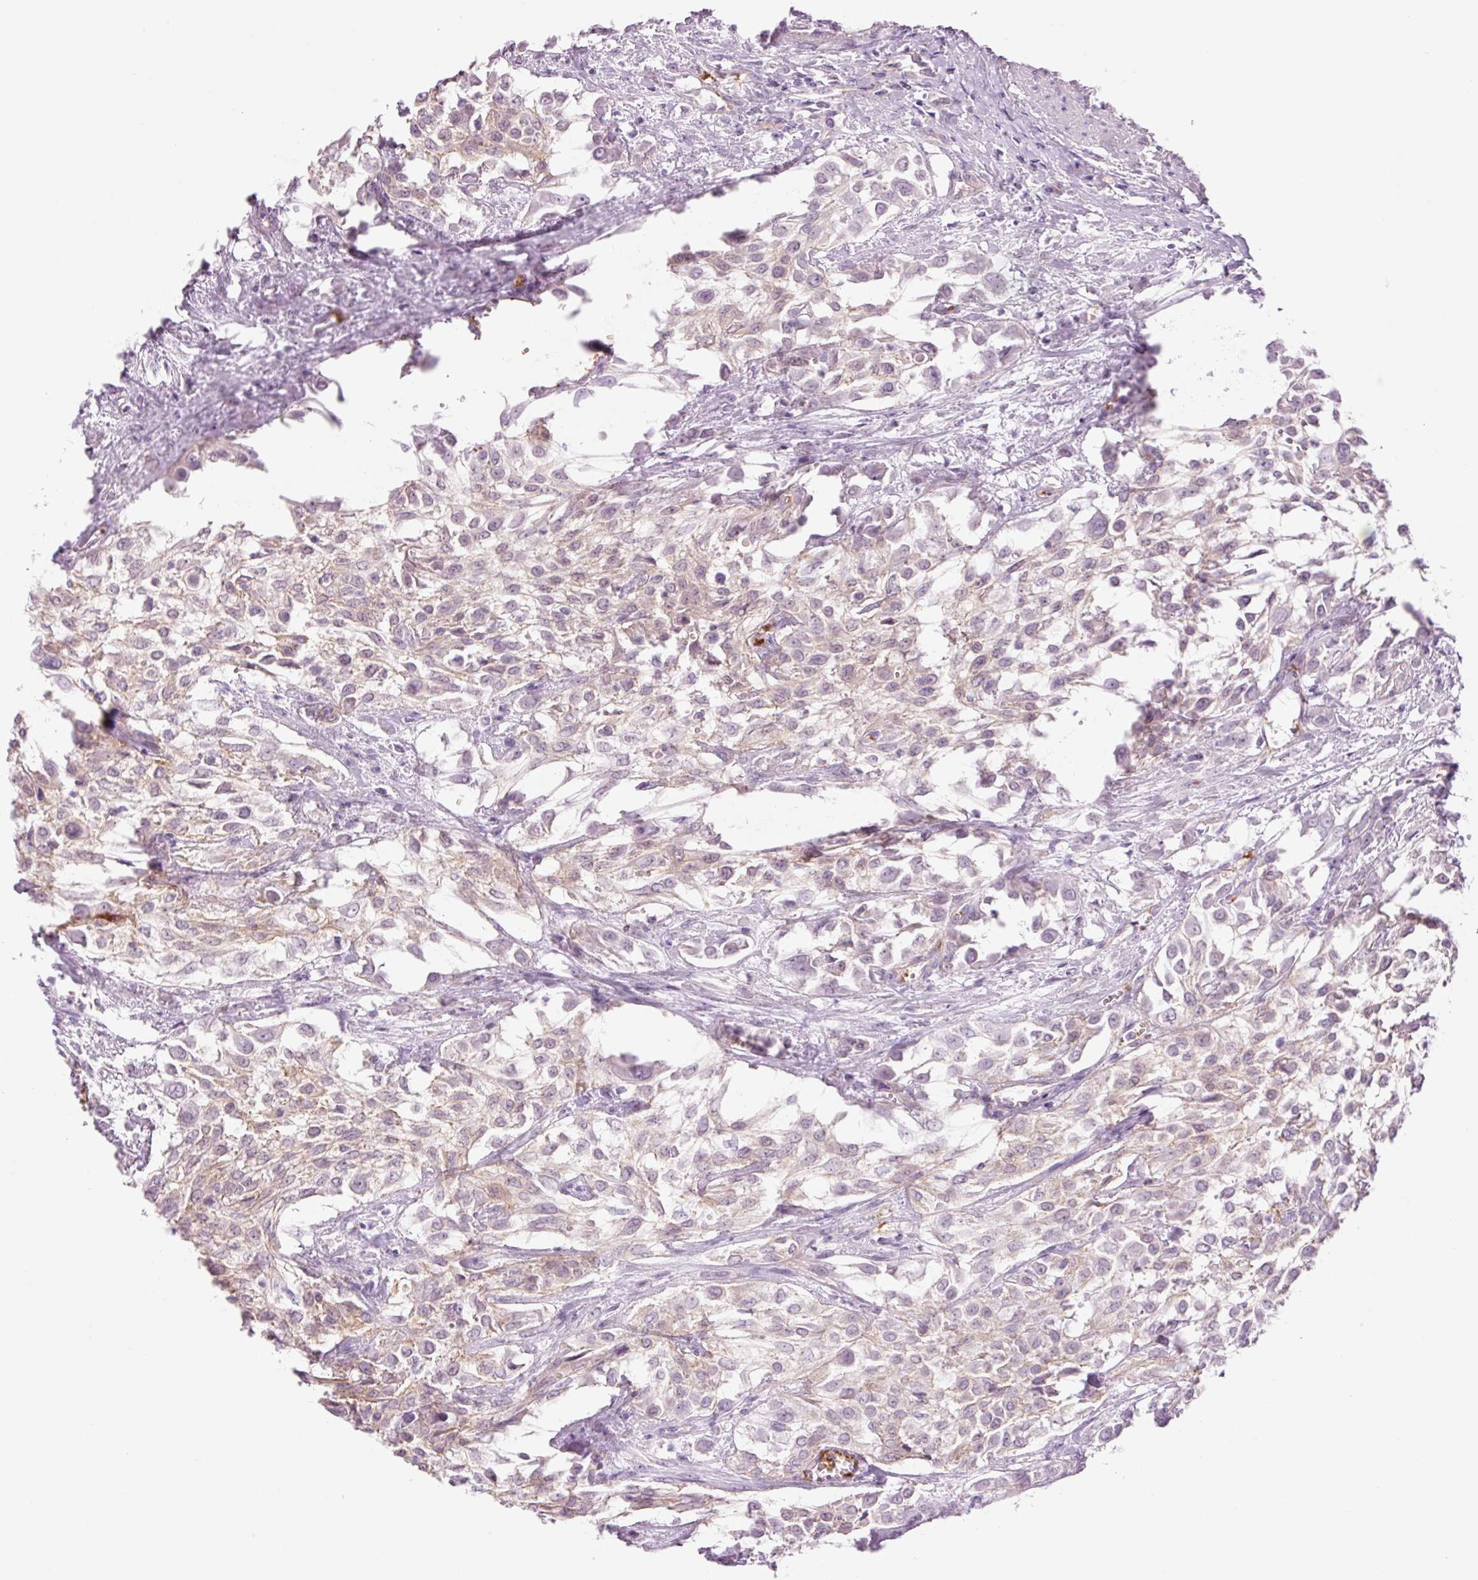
{"staining": {"intensity": "weak", "quantity": "25%-75%", "location": "cytoplasmic/membranous"}, "tissue": "urothelial cancer", "cell_type": "Tumor cells", "image_type": "cancer", "snomed": [{"axis": "morphology", "description": "Urothelial carcinoma, High grade"}, {"axis": "topography", "description": "Urinary bladder"}], "caption": "An immunohistochemistry image of tumor tissue is shown. Protein staining in brown labels weak cytoplasmic/membranous positivity in urothelial cancer within tumor cells.", "gene": "HSPA4L", "patient": {"sex": "male", "age": 57}}